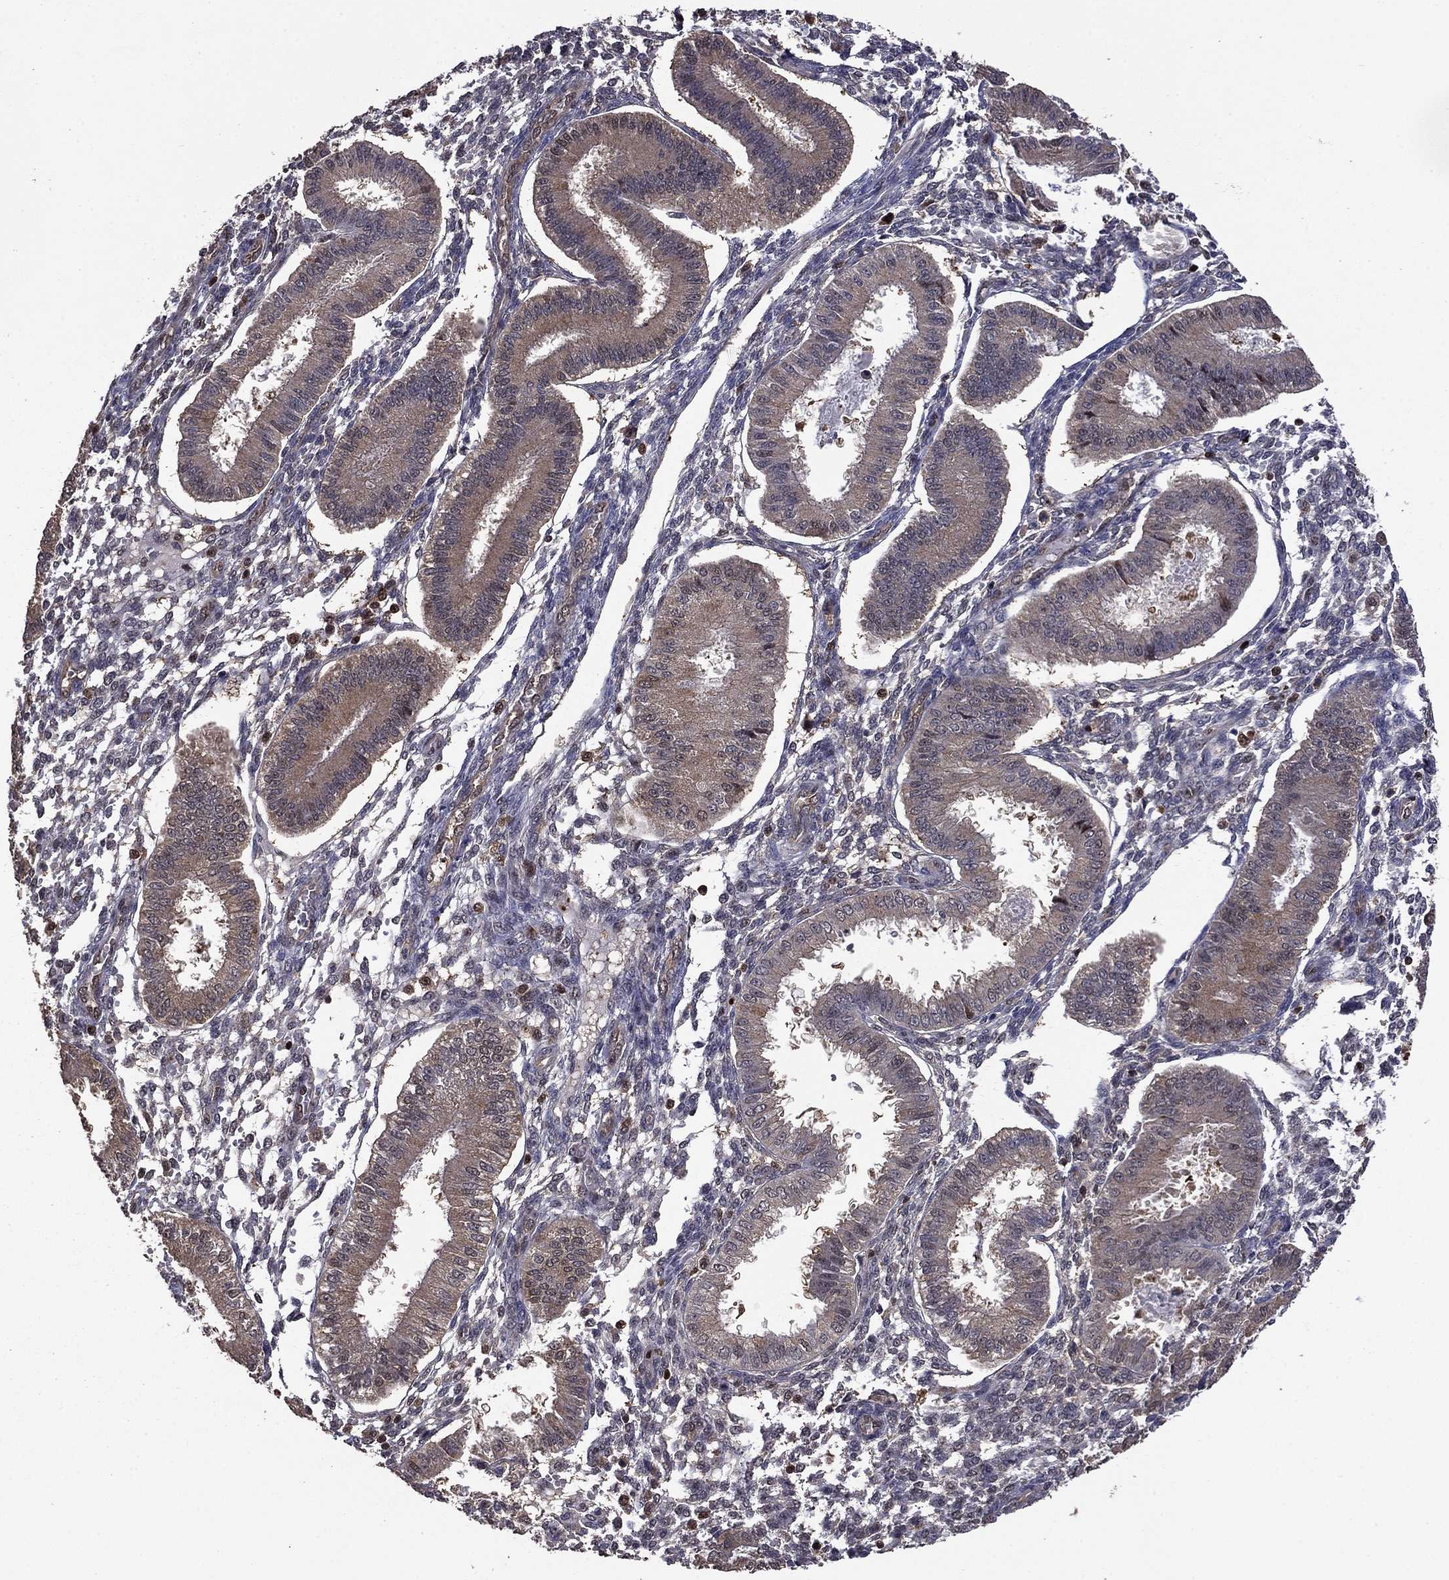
{"staining": {"intensity": "negative", "quantity": "none", "location": "none"}, "tissue": "endometrium", "cell_type": "Cells in endometrial stroma", "image_type": "normal", "snomed": [{"axis": "morphology", "description": "Normal tissue, NOS"}, {"axis": "topography", "description": "Endometrium"}], "caption": "This is an immunohistochemistry histopathology image of normal endometrium. There is no expression in cells in endometrial stroma.", "gene": "APPBP2", "patient": {"sex": "female", "age": 43}}